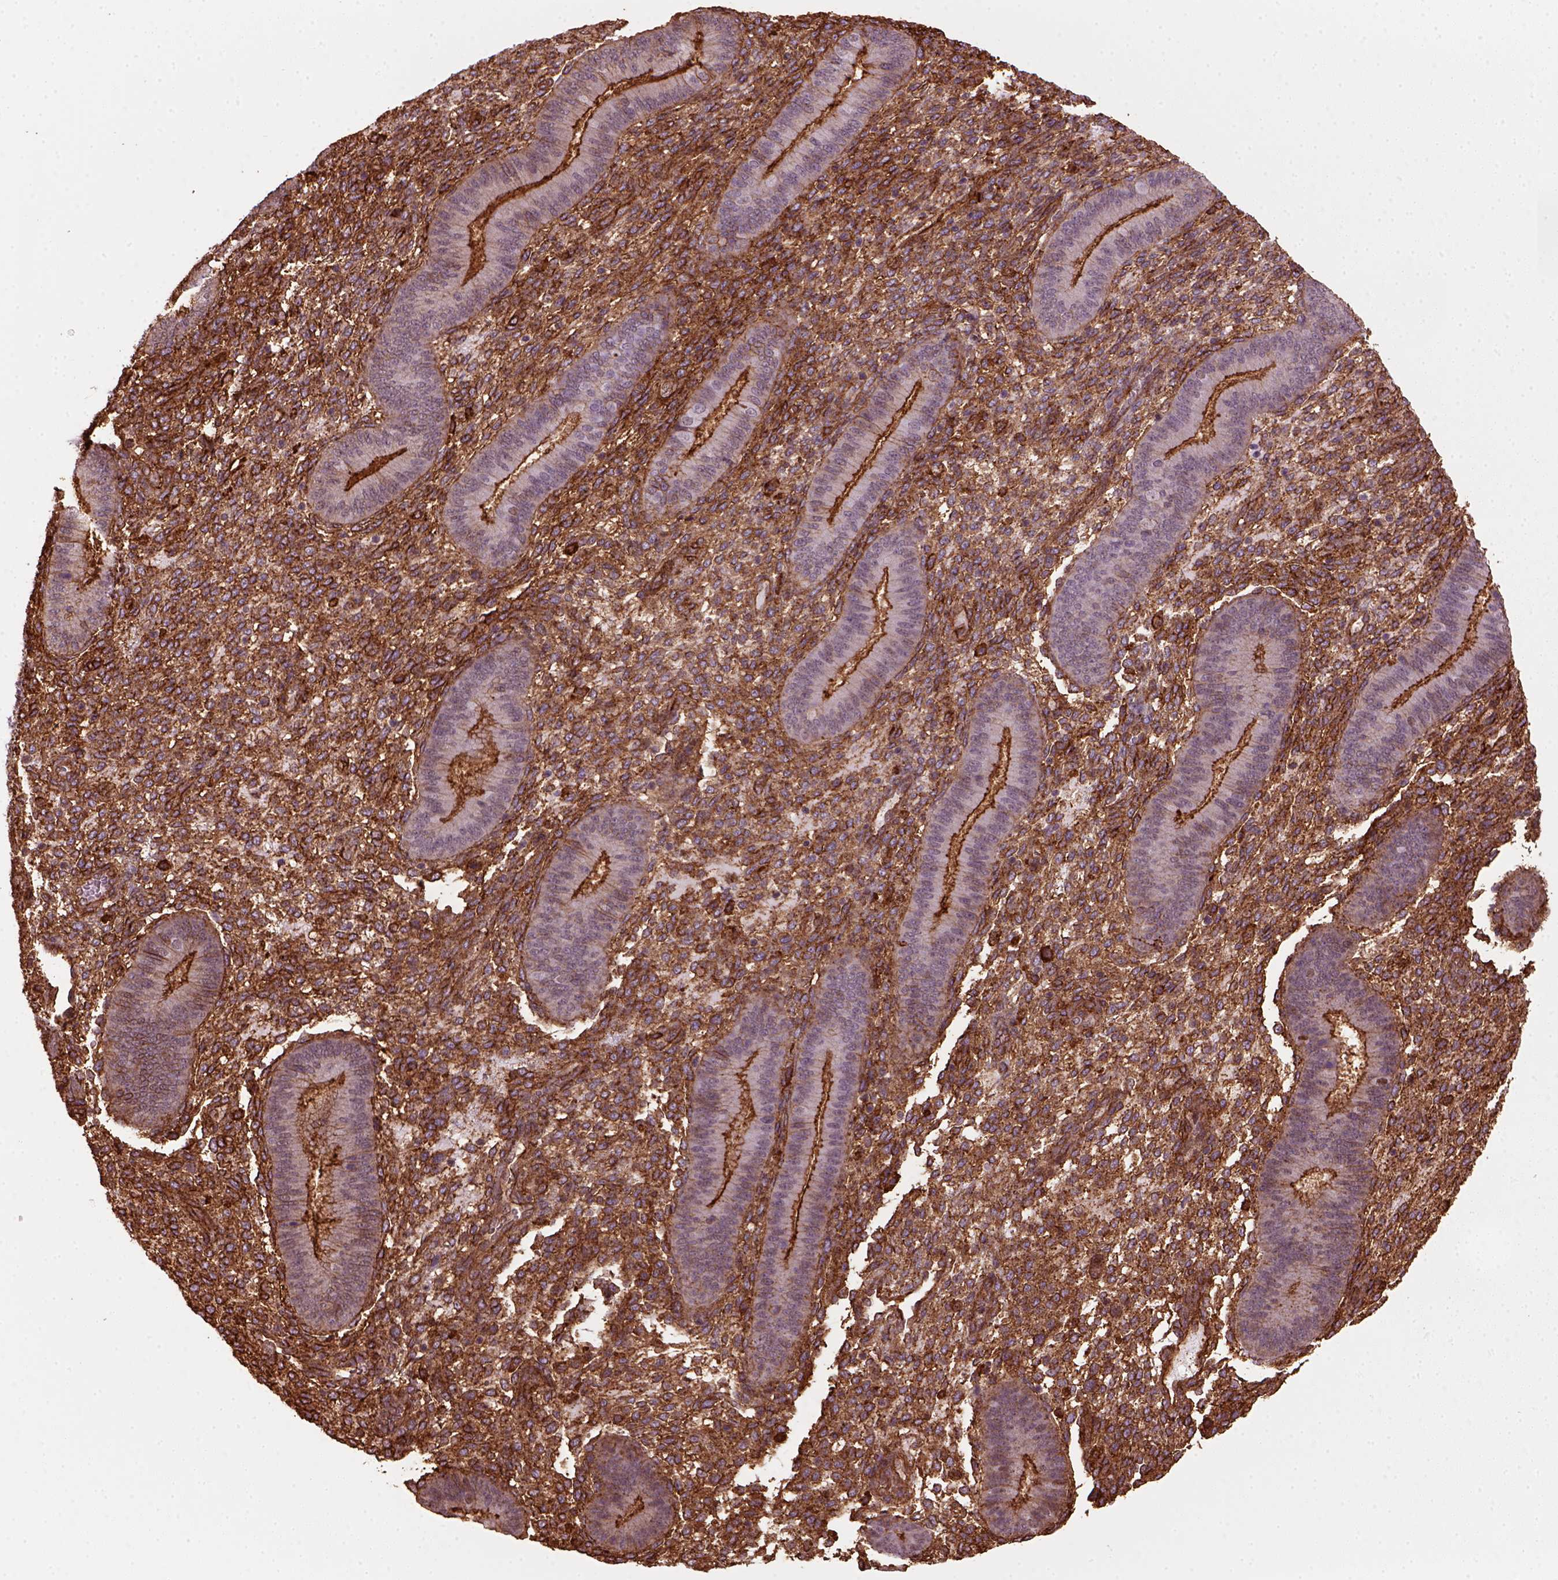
{"staining": {"intensity": "moderate", "quantity": ">75%", "location": "cytoplasmic/membranous"}, "tissue": "endometrium", "cell_type": "Cells in endometrial stroma", "image_type": "normal", "snomed": [{"axis": "morphology", "description": "Normal tissue, NOS"}, {"axis": "topography", "description": "Endometrium"}], "caption": "Cells in endometrial stroma exhibit medium levels of moderate cytoplasmic/membranous staining in about >75% of cells in unremarkable endometrium. (brown staining indicates protein expression, while blue staining denotes nuclei).", "gene": "MARCKS", "patient": {"sex": "female", "age": 39}}